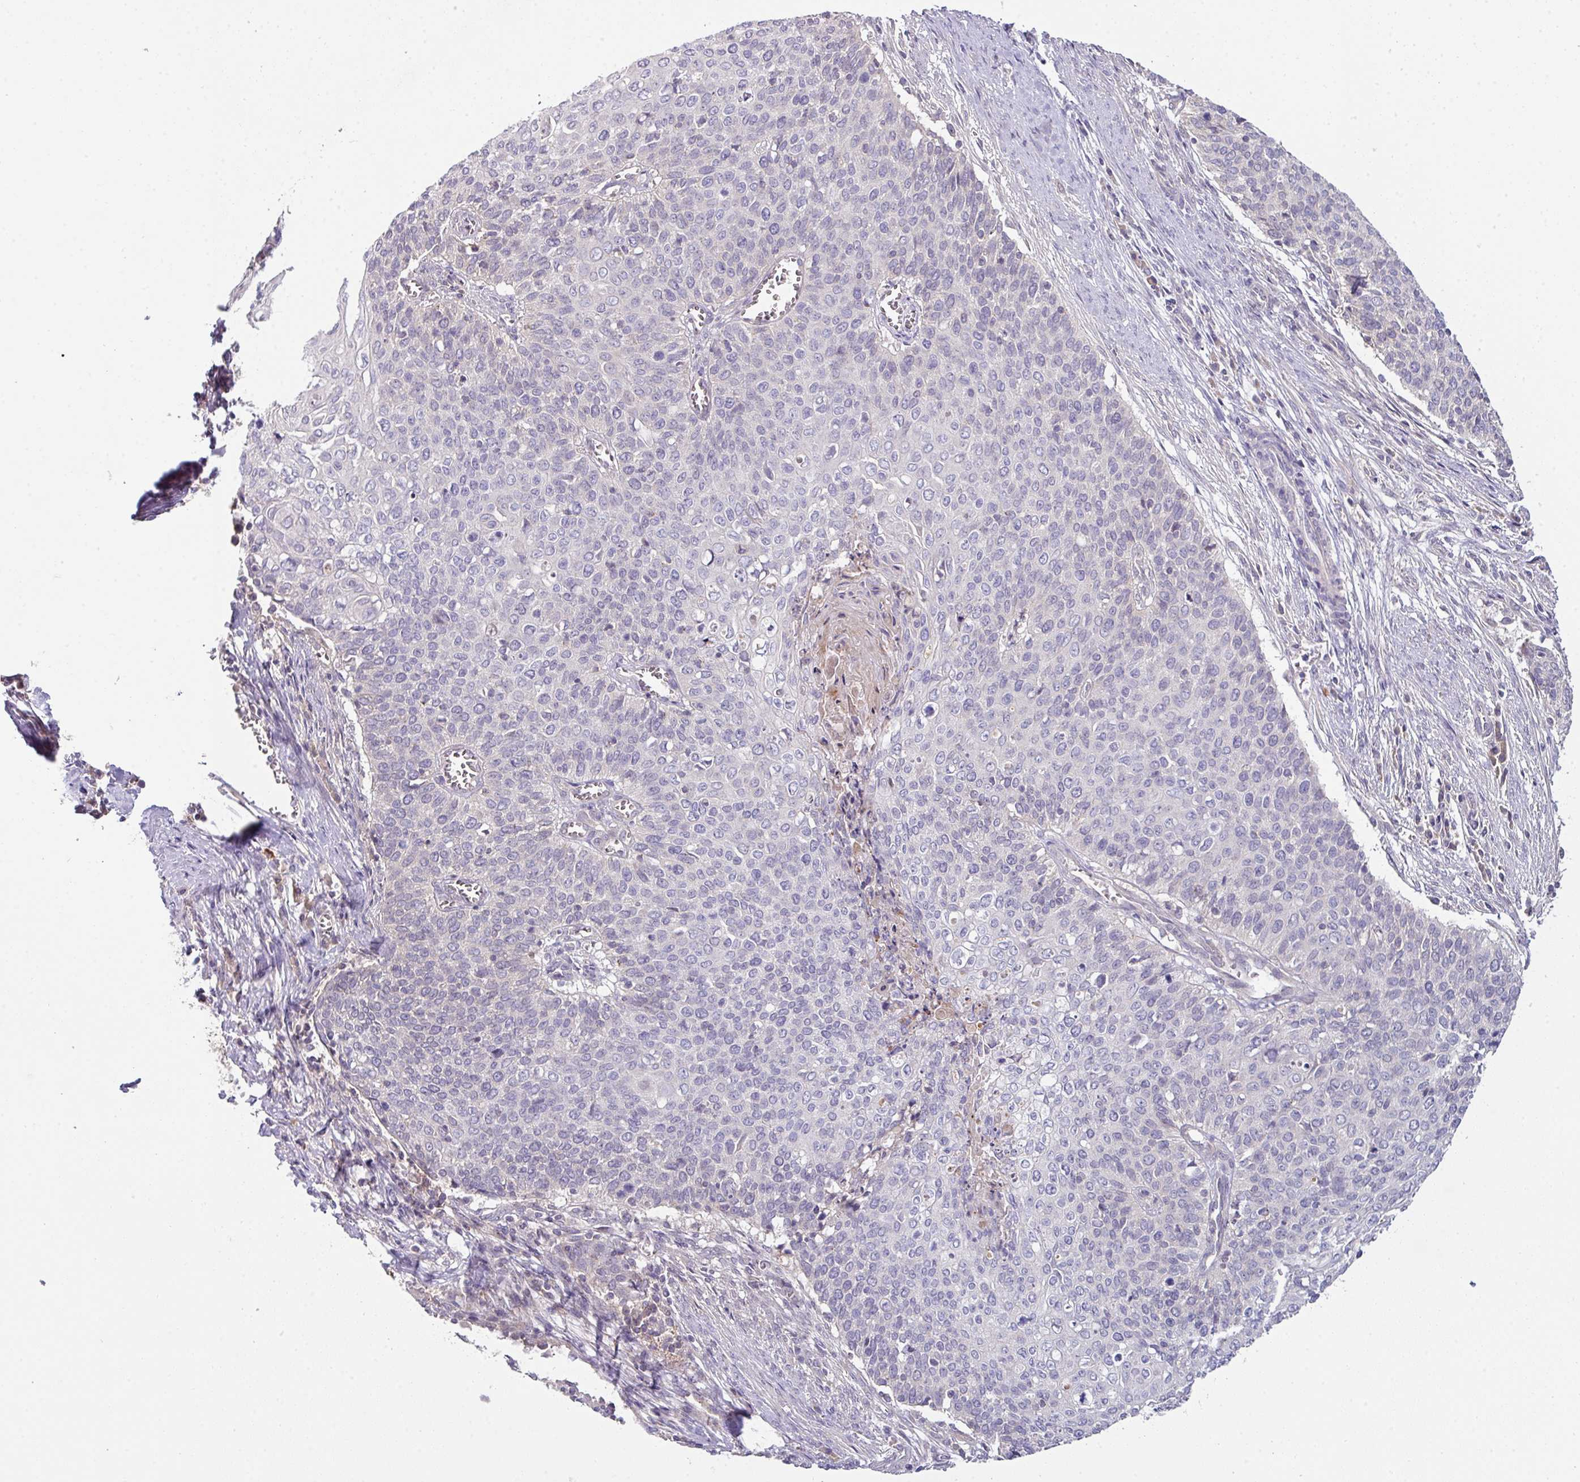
{"staining": {"intensity": "negative", "quantity": "none", "location": "none"}, "tissue": "cervical cancer", "cell_type": "Tumor cells", "image_type": "cancer", "snomed": [{"axis": "morphology", "description": "Squamous cell carcinoma, NOS"}, {"axis": "topography", "description": "Cervix"}], "caption": "Tumor cells are negative for brown protein staining in squamous cell carcinoma (cervical). Brightfield microscopy of immunohistochemistry (IHC) stained with DAB (brown) and hematoxylin (blue), captured at high magnification.", "gene": "SLAMF6", "patient": {"sex": "female", "age": 39}}